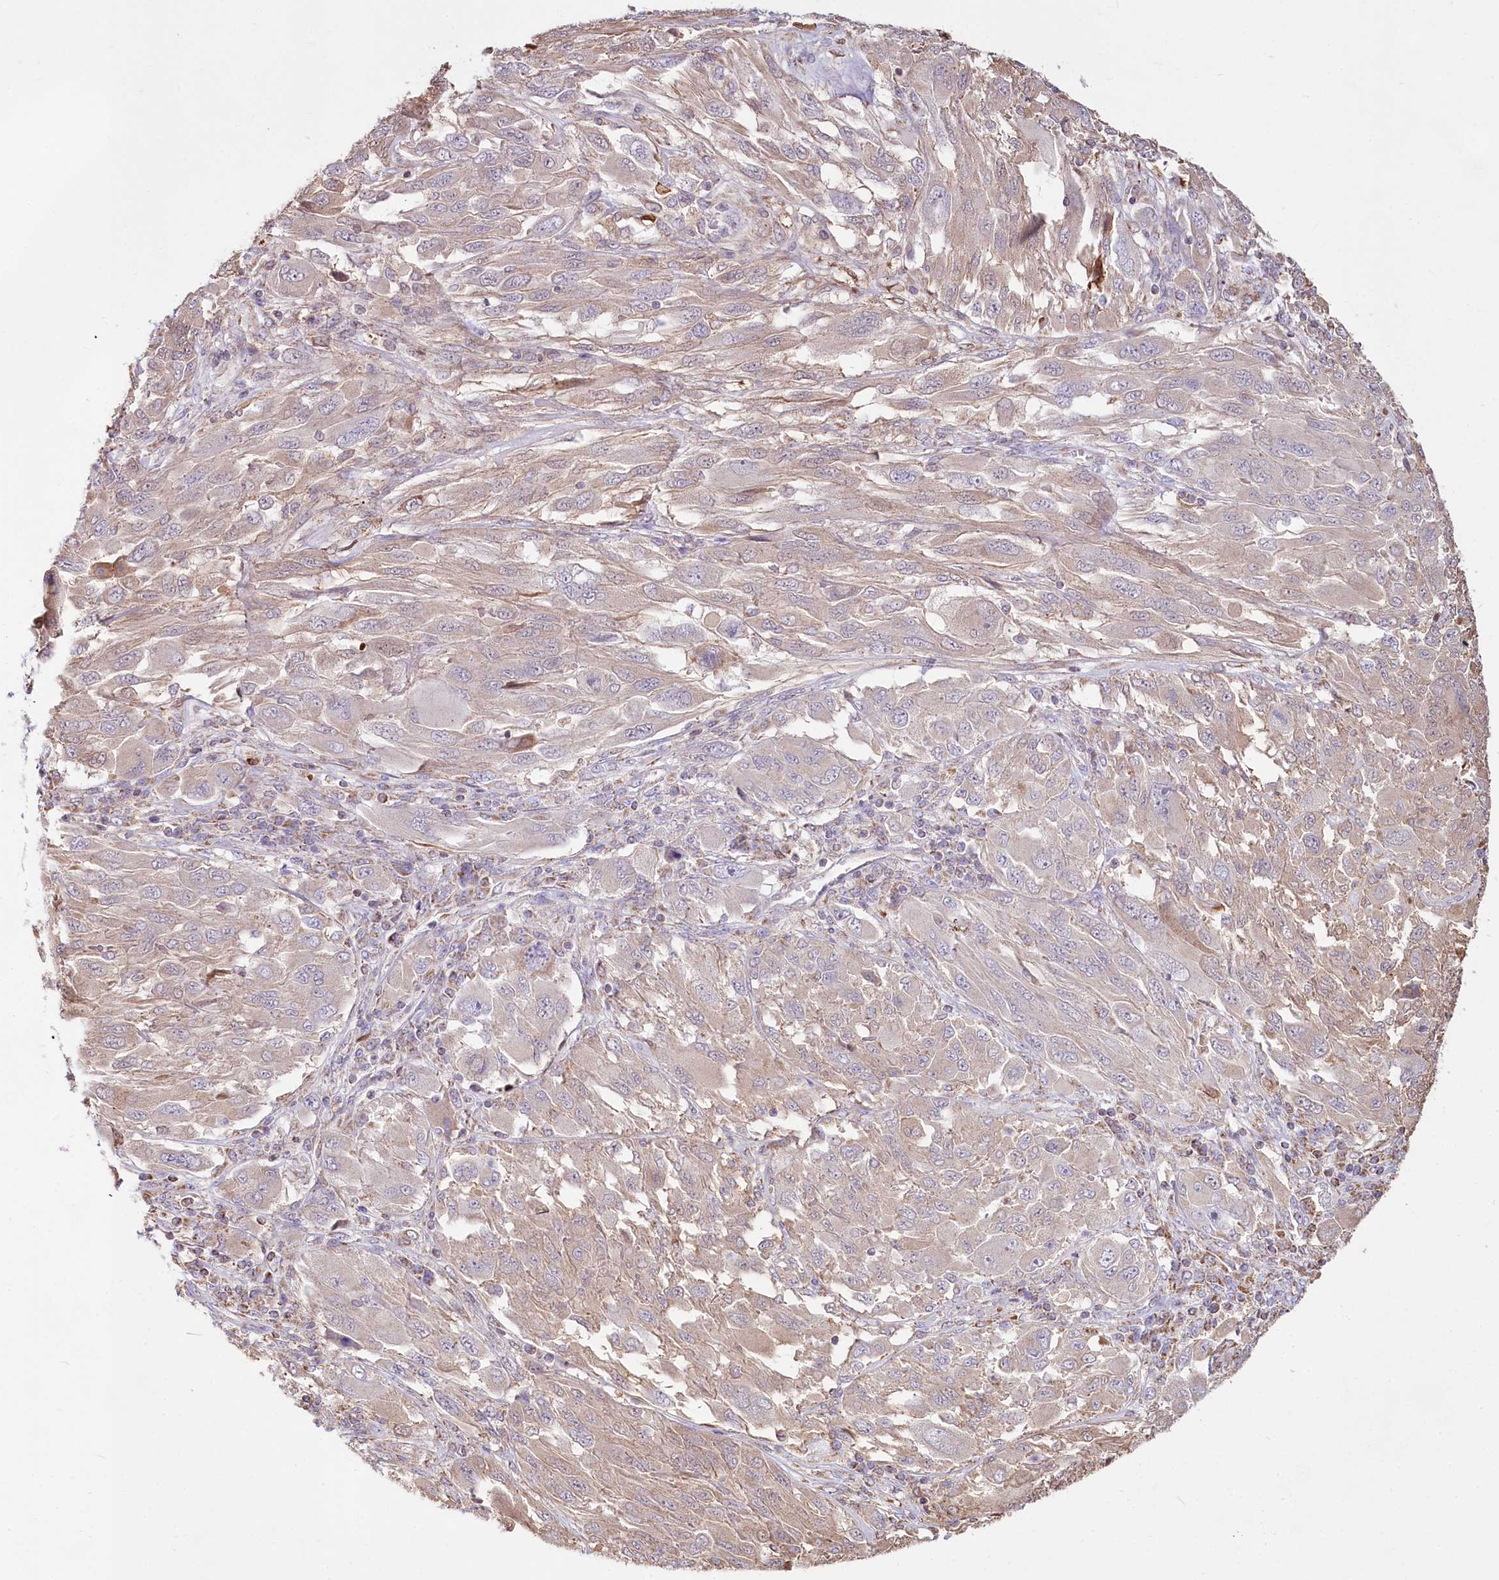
{"staining": {"intensity": "weak", "quantity": "<25%", "location": "cytoplasmic/membranous"}, "tissue": "melanoma", "cell_type": "Tumor cells", "image_type": "cancer", "snomed": [{"axis": "morphology", "description": "Malignant melanoma, NOS"}, {"axis": "topography", "description": "Skin"}], "caption": "This histopathology image is of melanoma stained with immunohistochemistry (IHC) to label a protein in brown with the nuclei are counter-stained blue. There is no expression in tumor cells.", "gene": "TASOR2", "patient": {"sex": "female", "age": 91}}